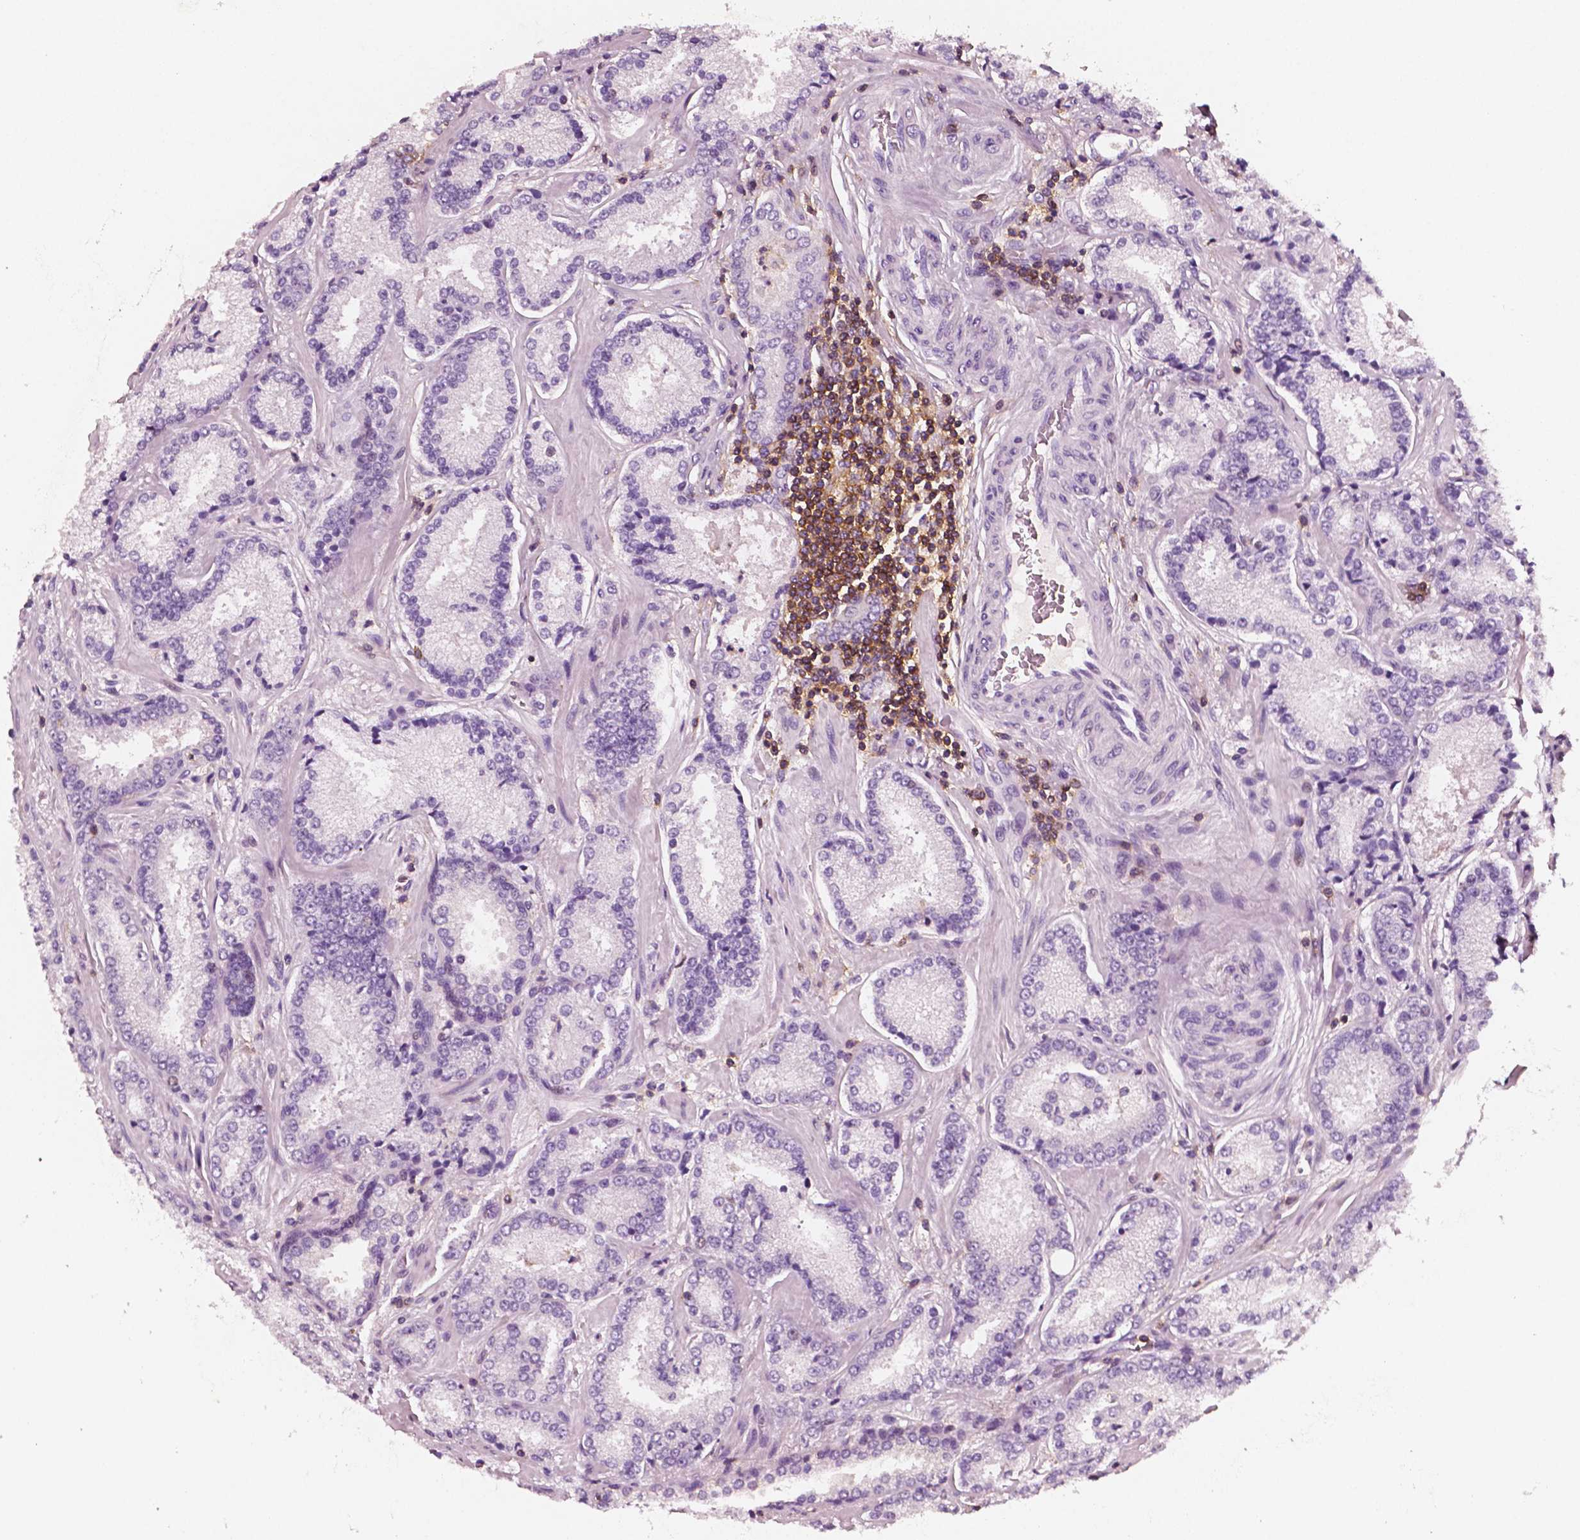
{"staining": {"intensity": "negative", "quantity": "none", "location": "none"}, "tissue": "prostate cancer", "cell_type": "Tumor cells", "image_type": "cancer", "snomed": [{"axis": "morphology", "description": "Adenocarcinoma, Low grade"}, {"axis": "topography", "description": "Prostate"}], "caption": "The immunohistochemistry (IHC) photomicrograph has no significant staining in tumor cells of prostate cancer (low-grade adenocarcinoma) tissue. (Immunohistochemistry (ihc), brightfield microscopy, high magnification).", "gene": "PTPRC", "patient": {"sex": "male", "age": 56}}